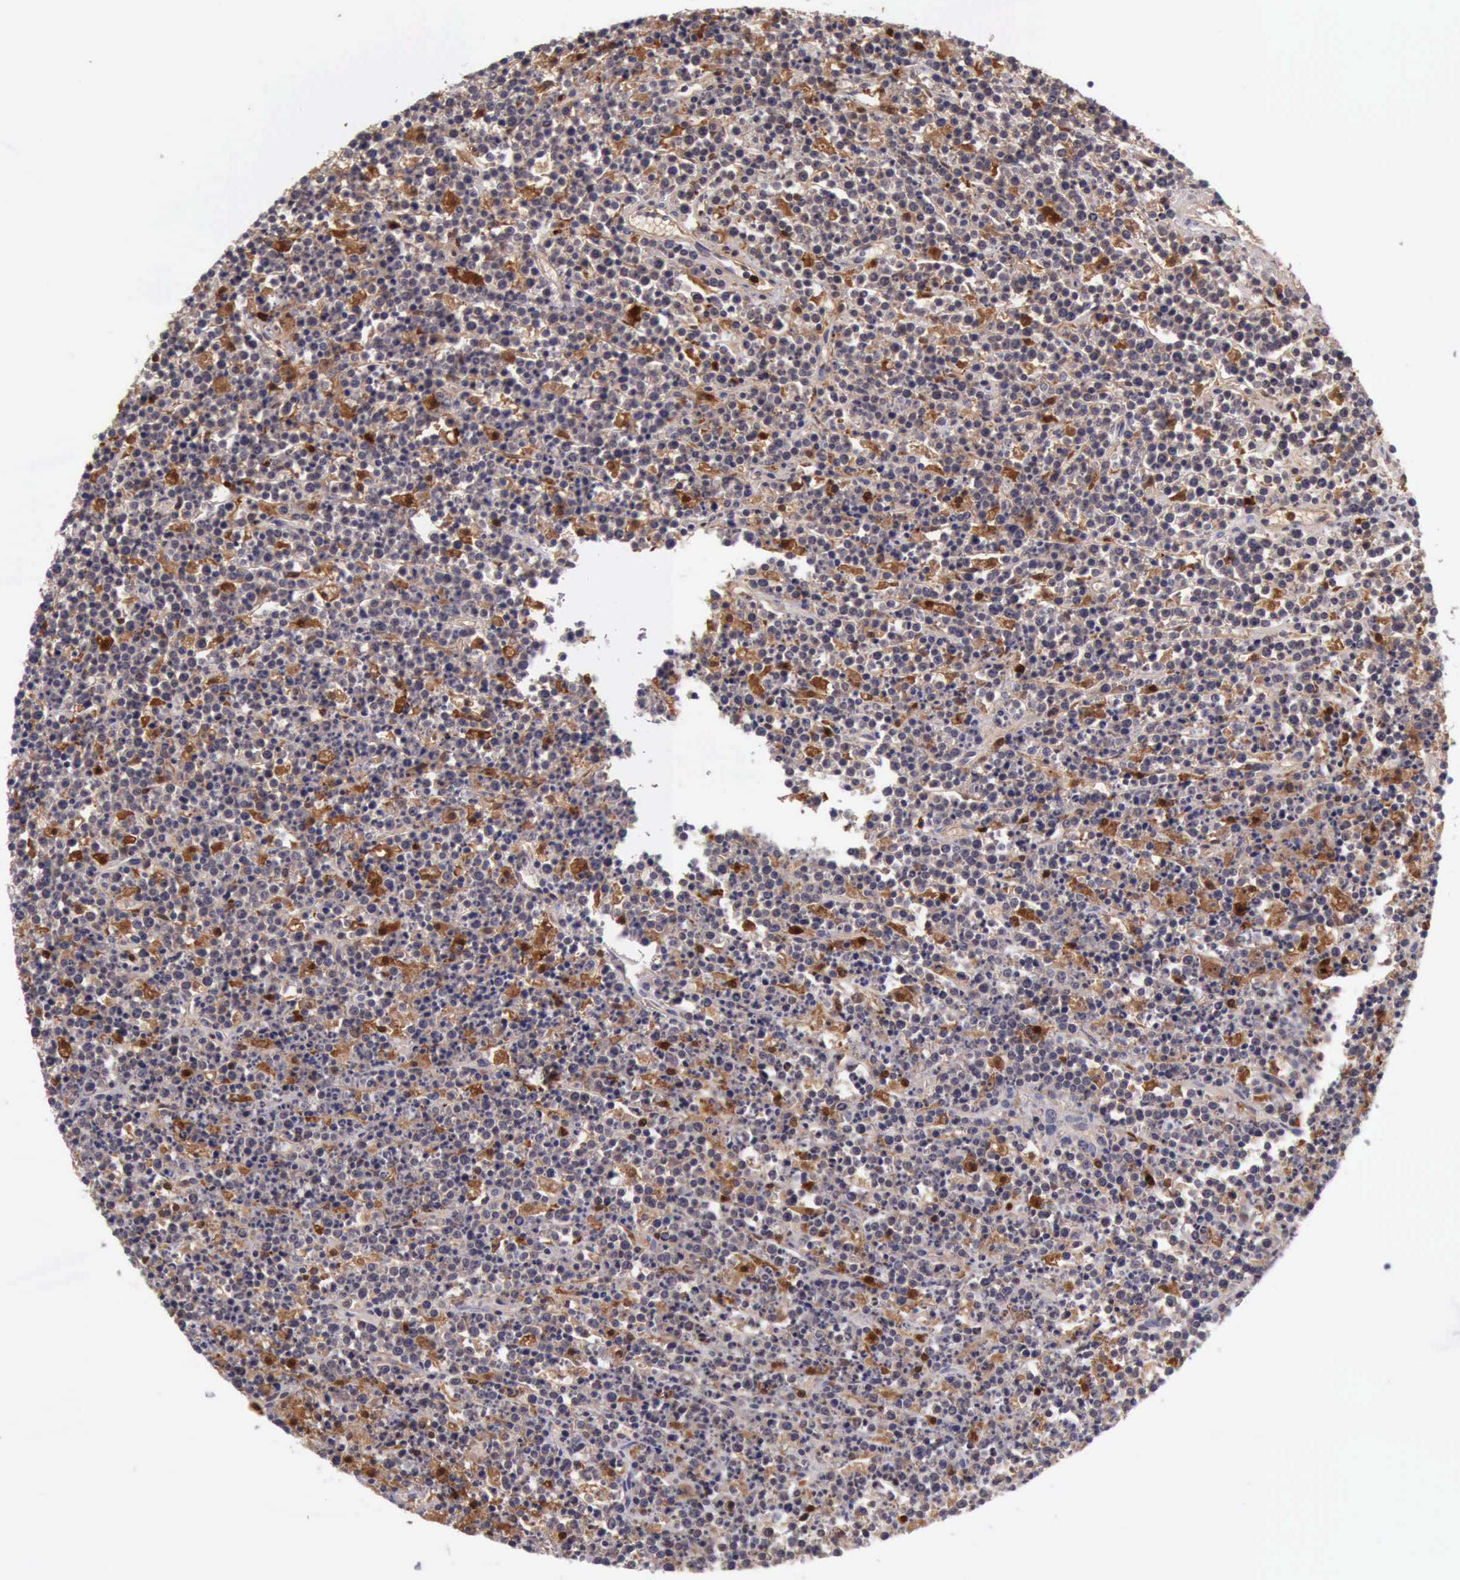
{"staining": {"intensity": "moderate", "quantity": ">75%", "location": "cytoplasmic/membranous"}, "tissue": "lymphoma", "cell_type": "Tumor cells", "image_type": "cancer", "snomed": [{"axis": "morphology", "description": "Malignant lymphoma, non-Hodgkin's type, High grade"}, {"axis": "topography", "description": "Ovary"}], "caption": "Immunohistochemistry photomicrograph of neoplastic tissue: high-grade malignant lymphoma, non-Hodgkin's type stained using immunohistochemistry (IHC) shows medium levels of moderate protein expression localized specifically in the cytoplasmic/membranous of tumor cells, appearing as a cytoplasmic/membranous brown color.", "gene": "CSTA", "patient": {"sex": "female", "age": 56}}